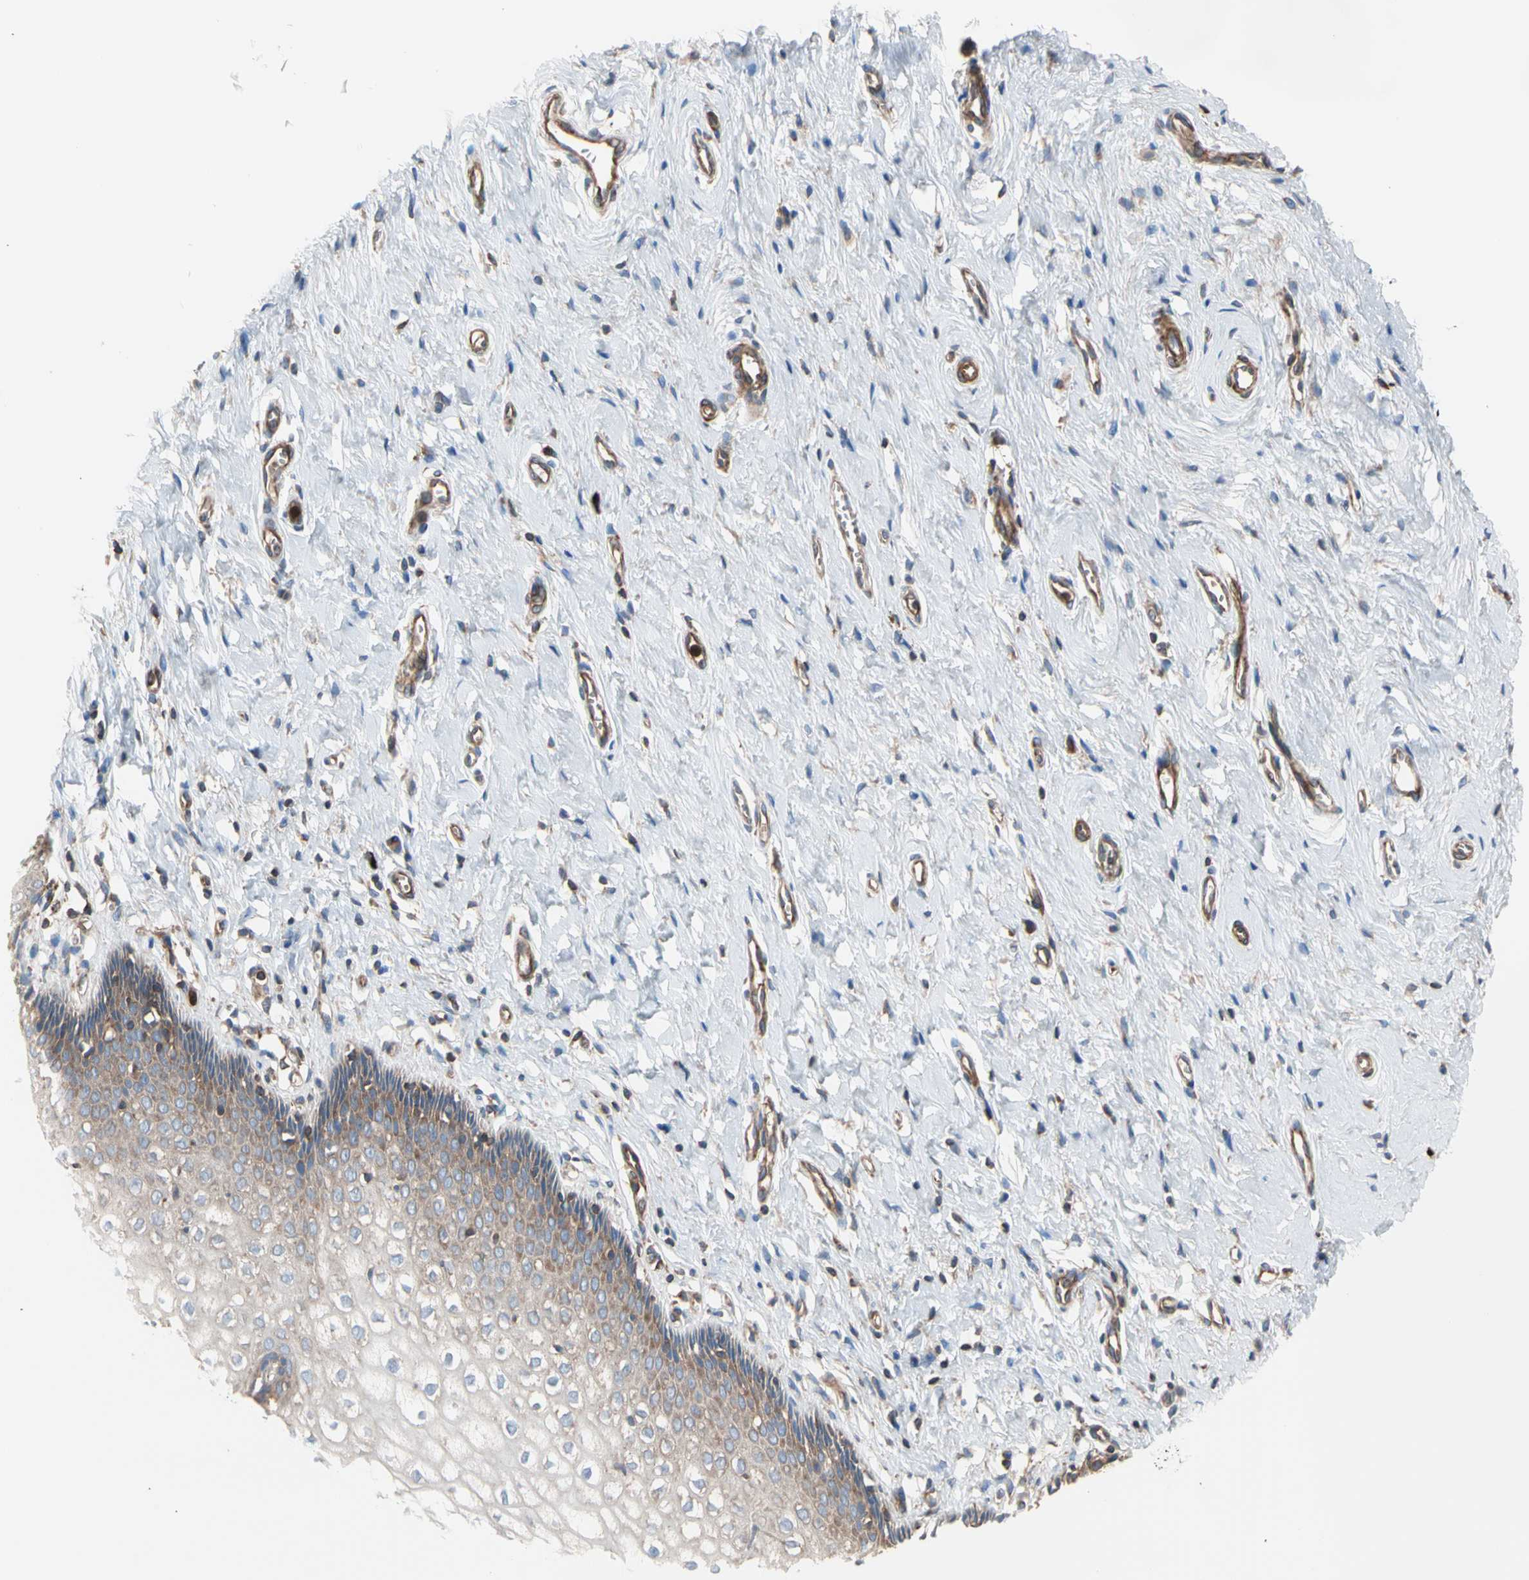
{"staining": {"intensity": "moderate", "quantity": "<25%", "location": "cytoplasmic/membranous"}, "tissue": "vagina", "cell_type": "Squamous epithelial cells", "image_type": "normal", "snomed": [{"axis": "morphology", "description": "Normal tissue, NOS"}, {"axis": "topography", "description": "Soft tissue"}, {"axis": "topography", "description": "Vagina"}], "caption": "DAB immunohistochemical staining of normal vagina reveals moderate cytoplasmic/membranous protein expression in approximately <25% of squamous epithelial cells.", "gene": "ROCK1", "patient": {"sex": "female", "age": 61}}